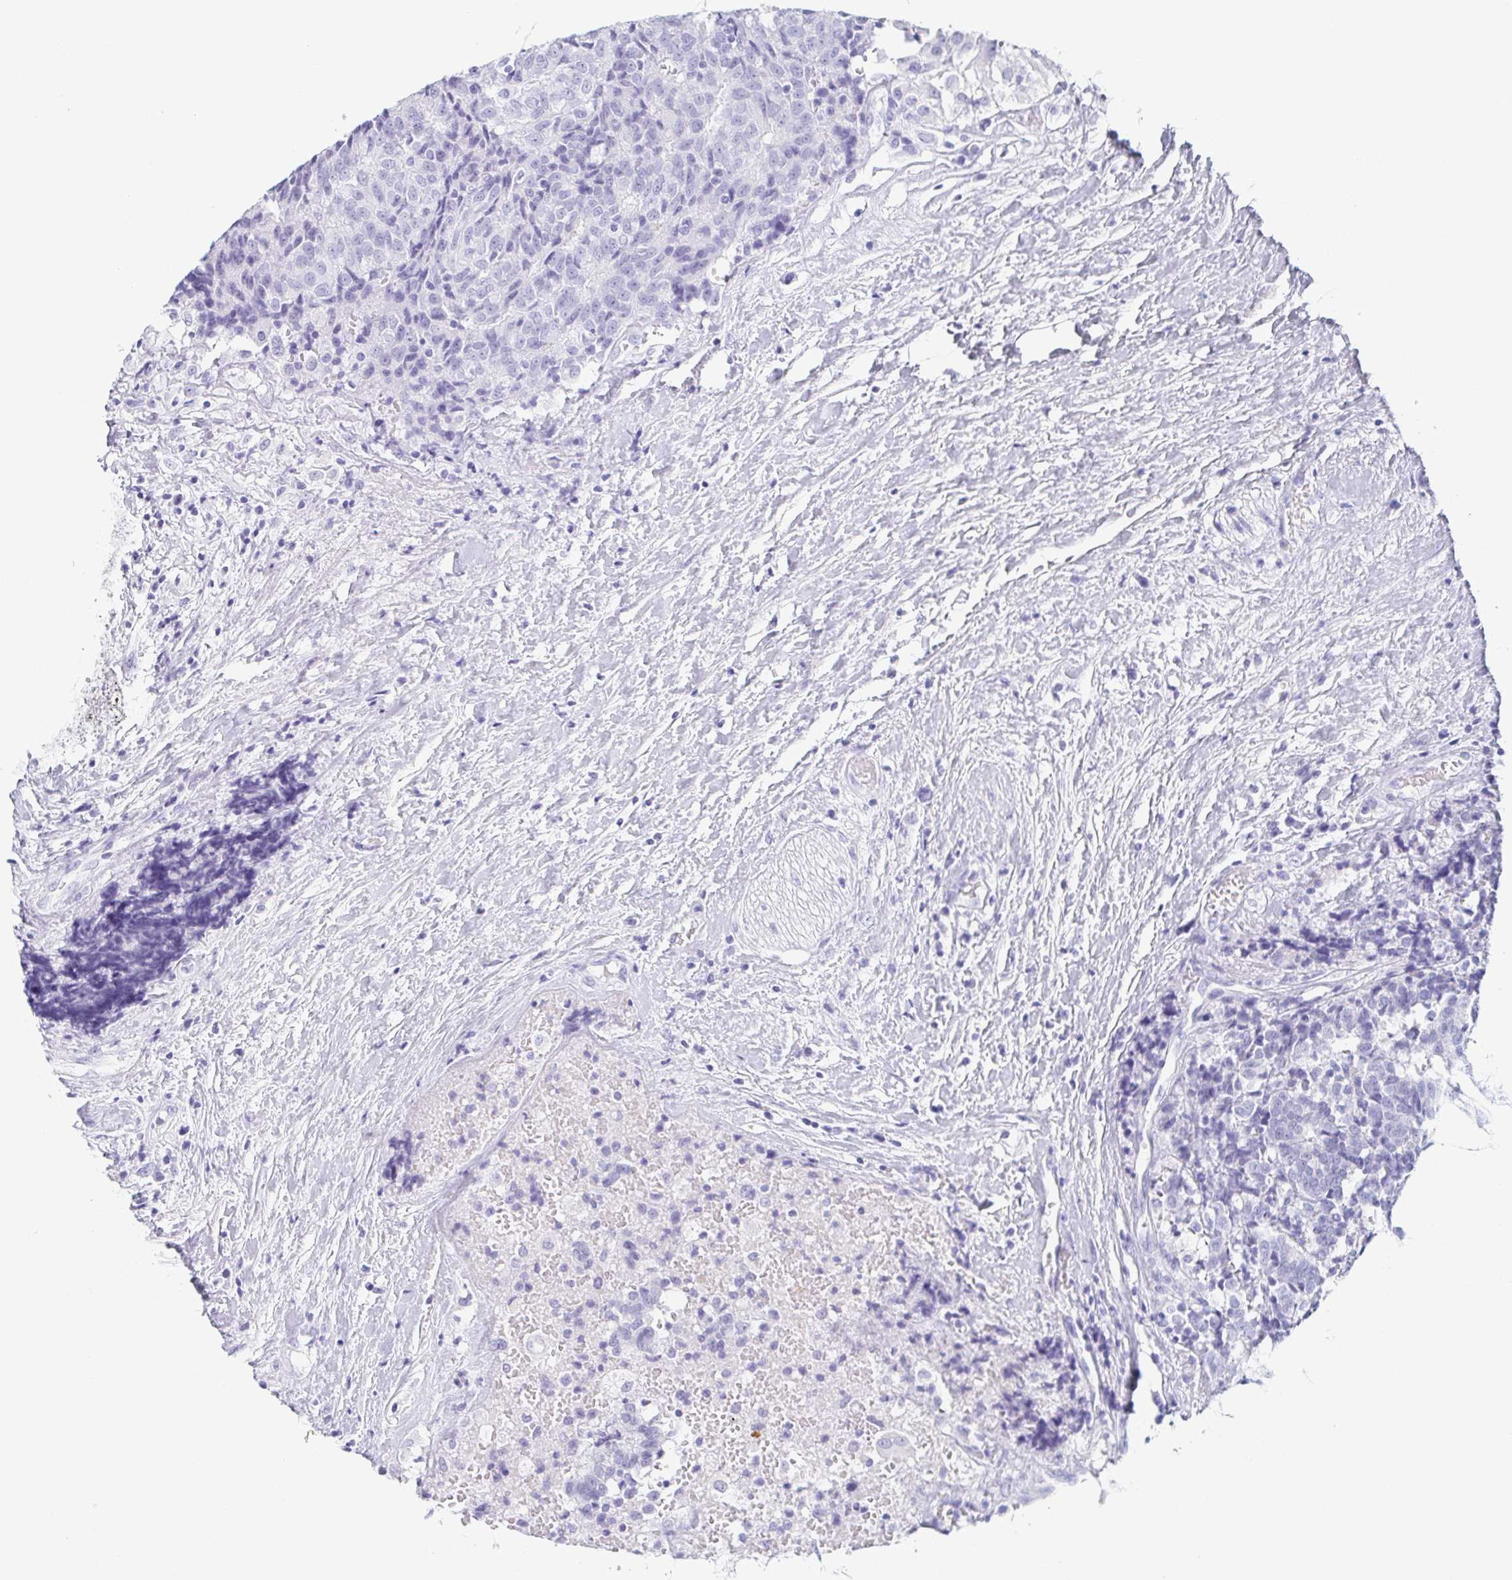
{"staining": {"intensity": "negative", "quantity": "none", "location": "none"}, "tissue": "prostate cancer", "cell_type": "Tumor cells", "image_type": "cancer", "snomed": [{"axis": "morphology", "description": "Adenocarcinoma, High grade"}, {"axis": "topography", "description": "Prostate and seminal vesicle, NOS"}], "caption": "High magnification brightfield microscopy of prostate cancer (high-grade adenocarcinoma) stained with DAB (3,3'-diaminobenzidine) (brown) and counterstained with hematoxylin (blue): tumor cells show no significant expression.", "gene": "ZG16B", "patient": {"sex": "male", "age": 60}}